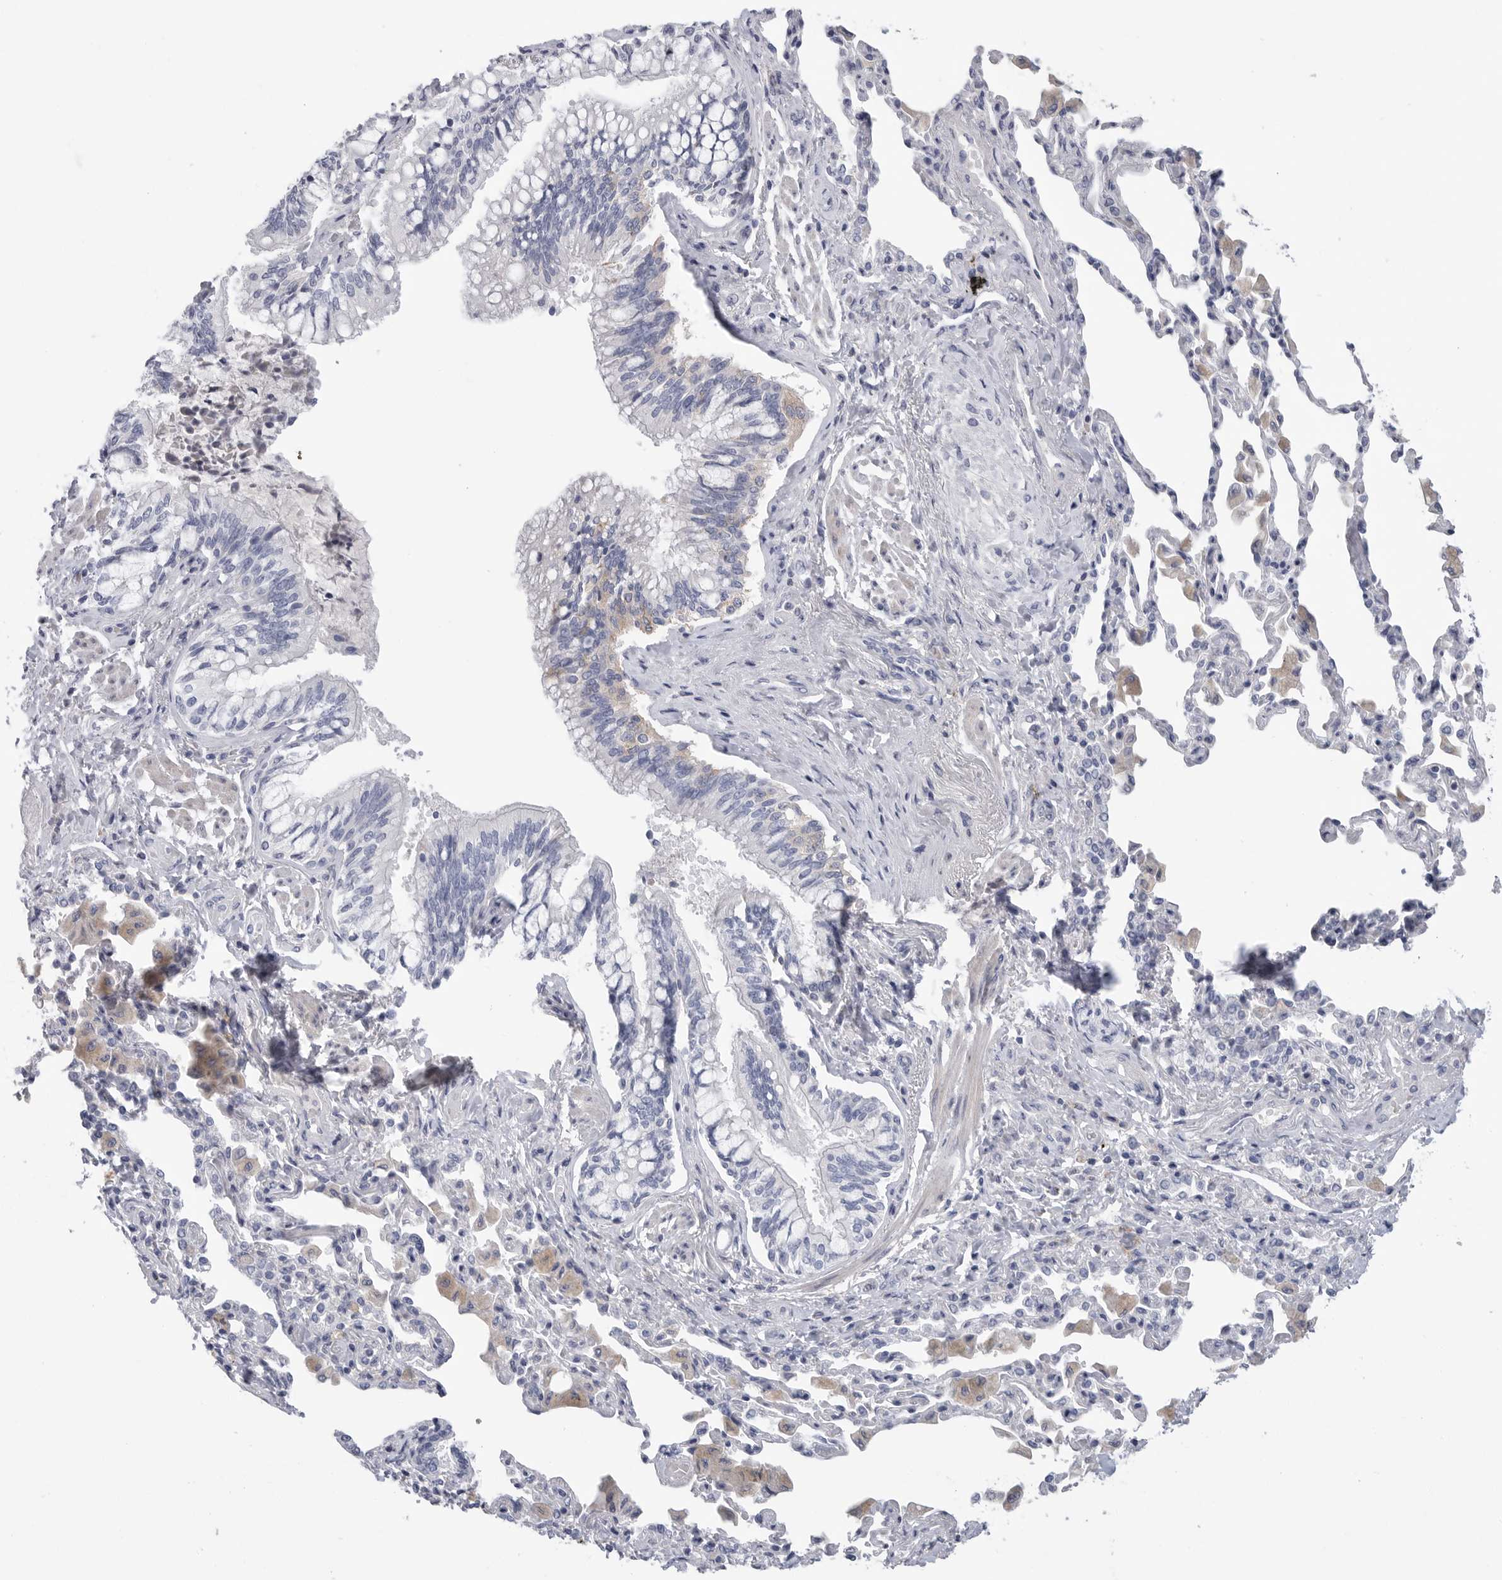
{"staining": {"intensity": "weak", "quantity": "<25%", "location": "cytoplasmic/membranous"}, "tissue": "bronchus", "cell_type": "Respiratory epithelial cells", "image_type": "normal", "snomed": [{"axis": "morphology", "description": "Normal tissue, NOS"}, {"axis": "morphology", "description": "Inflammation, NOS"}, {"axis": "topography", "description": "Bronchus"}, {"axis": "topography", "description": "Lung"}], "caption": "DAB immunohistochemical staining of normal human bronchus reveals no significant expression in respiratory epithelial cells. (Immunohistochemistry, brightfield microscopy, high magnification).", "gene": "CAMK2B", "patient": {"sex": "female", "age": 46}}